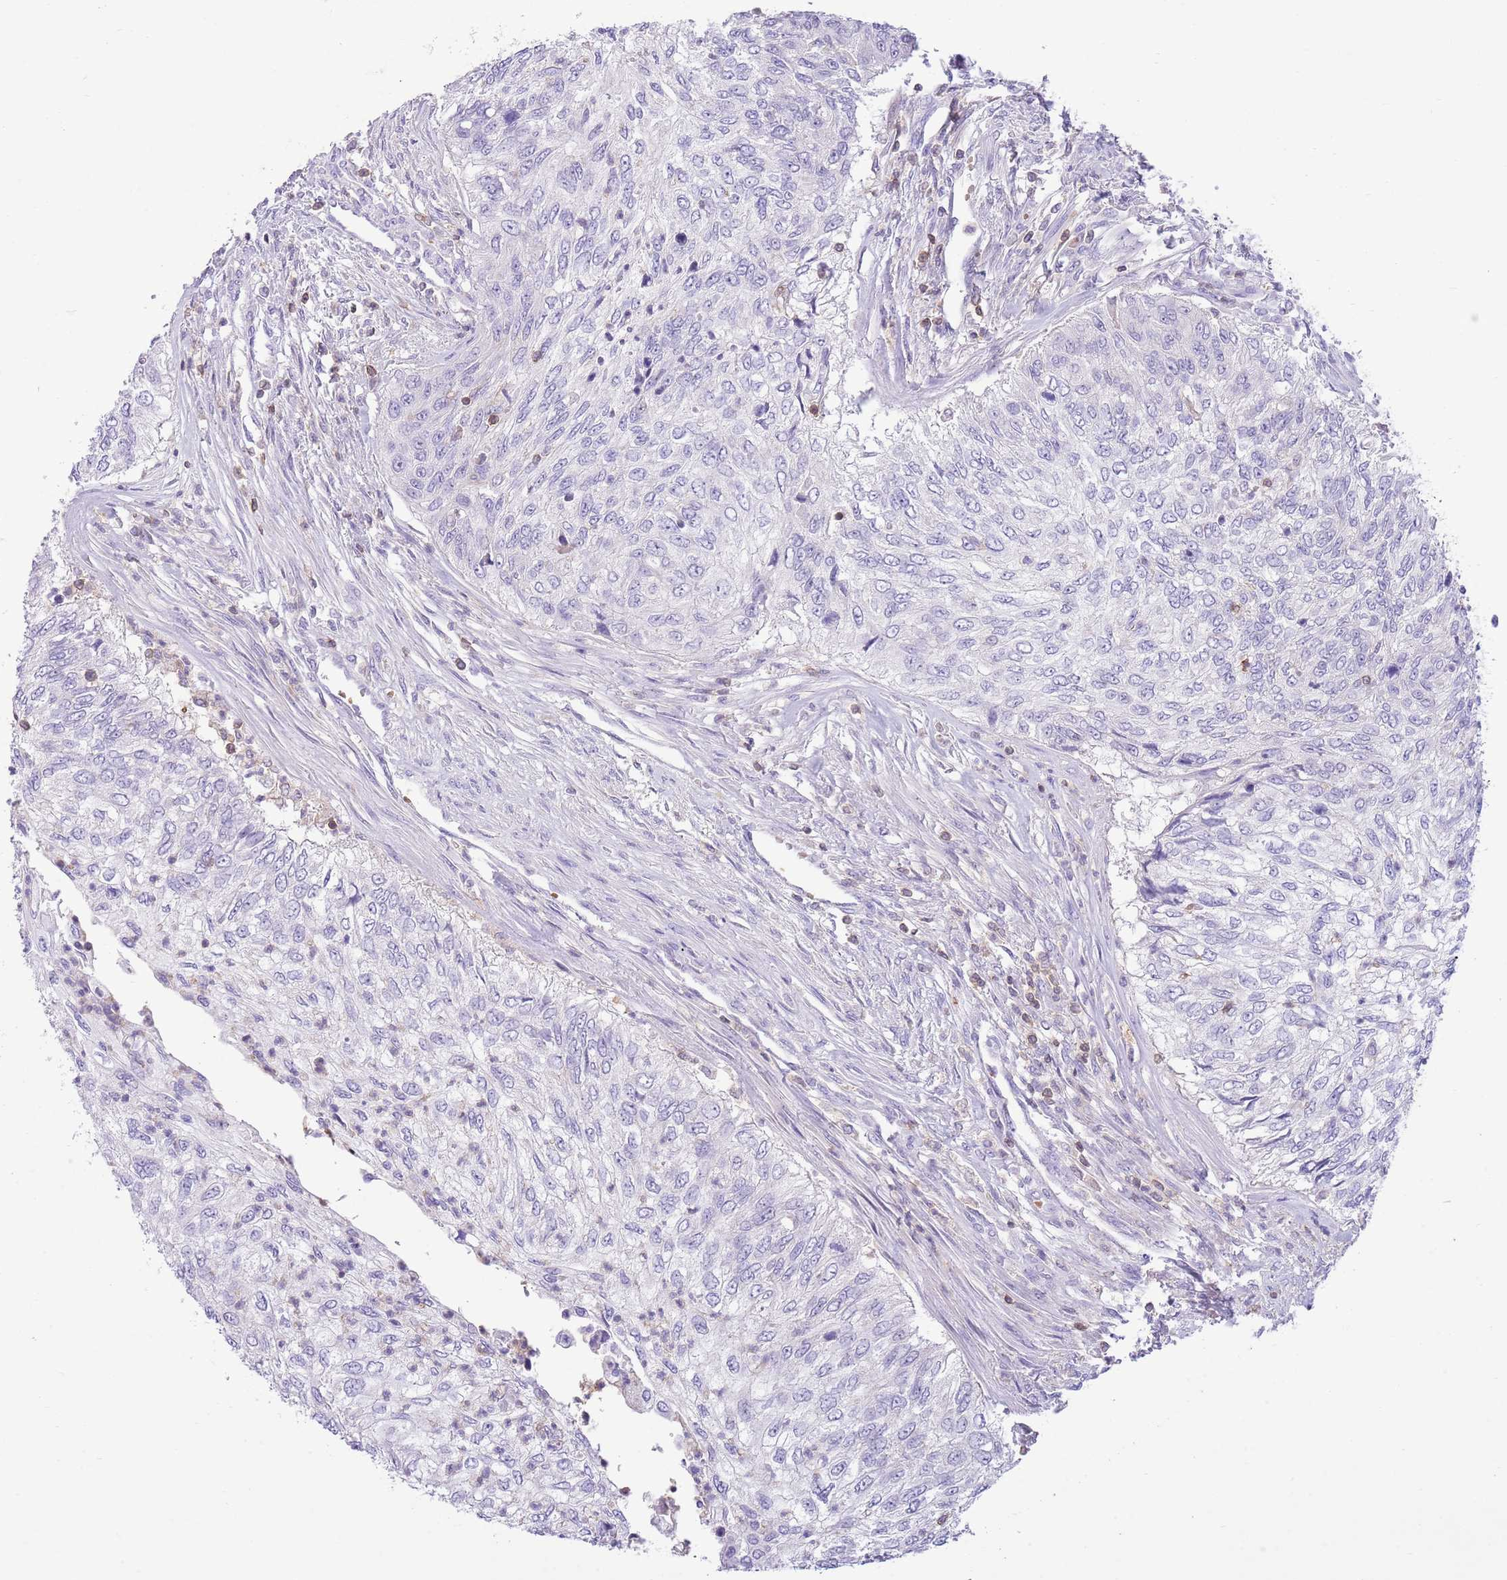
{"staining": {"intensity": "negative", "quantity": "none", "location": "none"}, "tissue": "urothelial cancer", "cell_type": "Tumor cells", "image_type": "cancer", "snomed": [{"axis": "morphology", "description": "Urothelial carcinoma, High grade"}, {"axis": "topography", "description": "Urinary bladder"}], "caption": "An image of human high-grade urothelial carcinoma is negative for staining in tumor cells. (DAB IHC visualized using brightfield microscopy, high magnification).", "gene": "OR4Q3", "patient": {"sex": "female", "age": 60}}